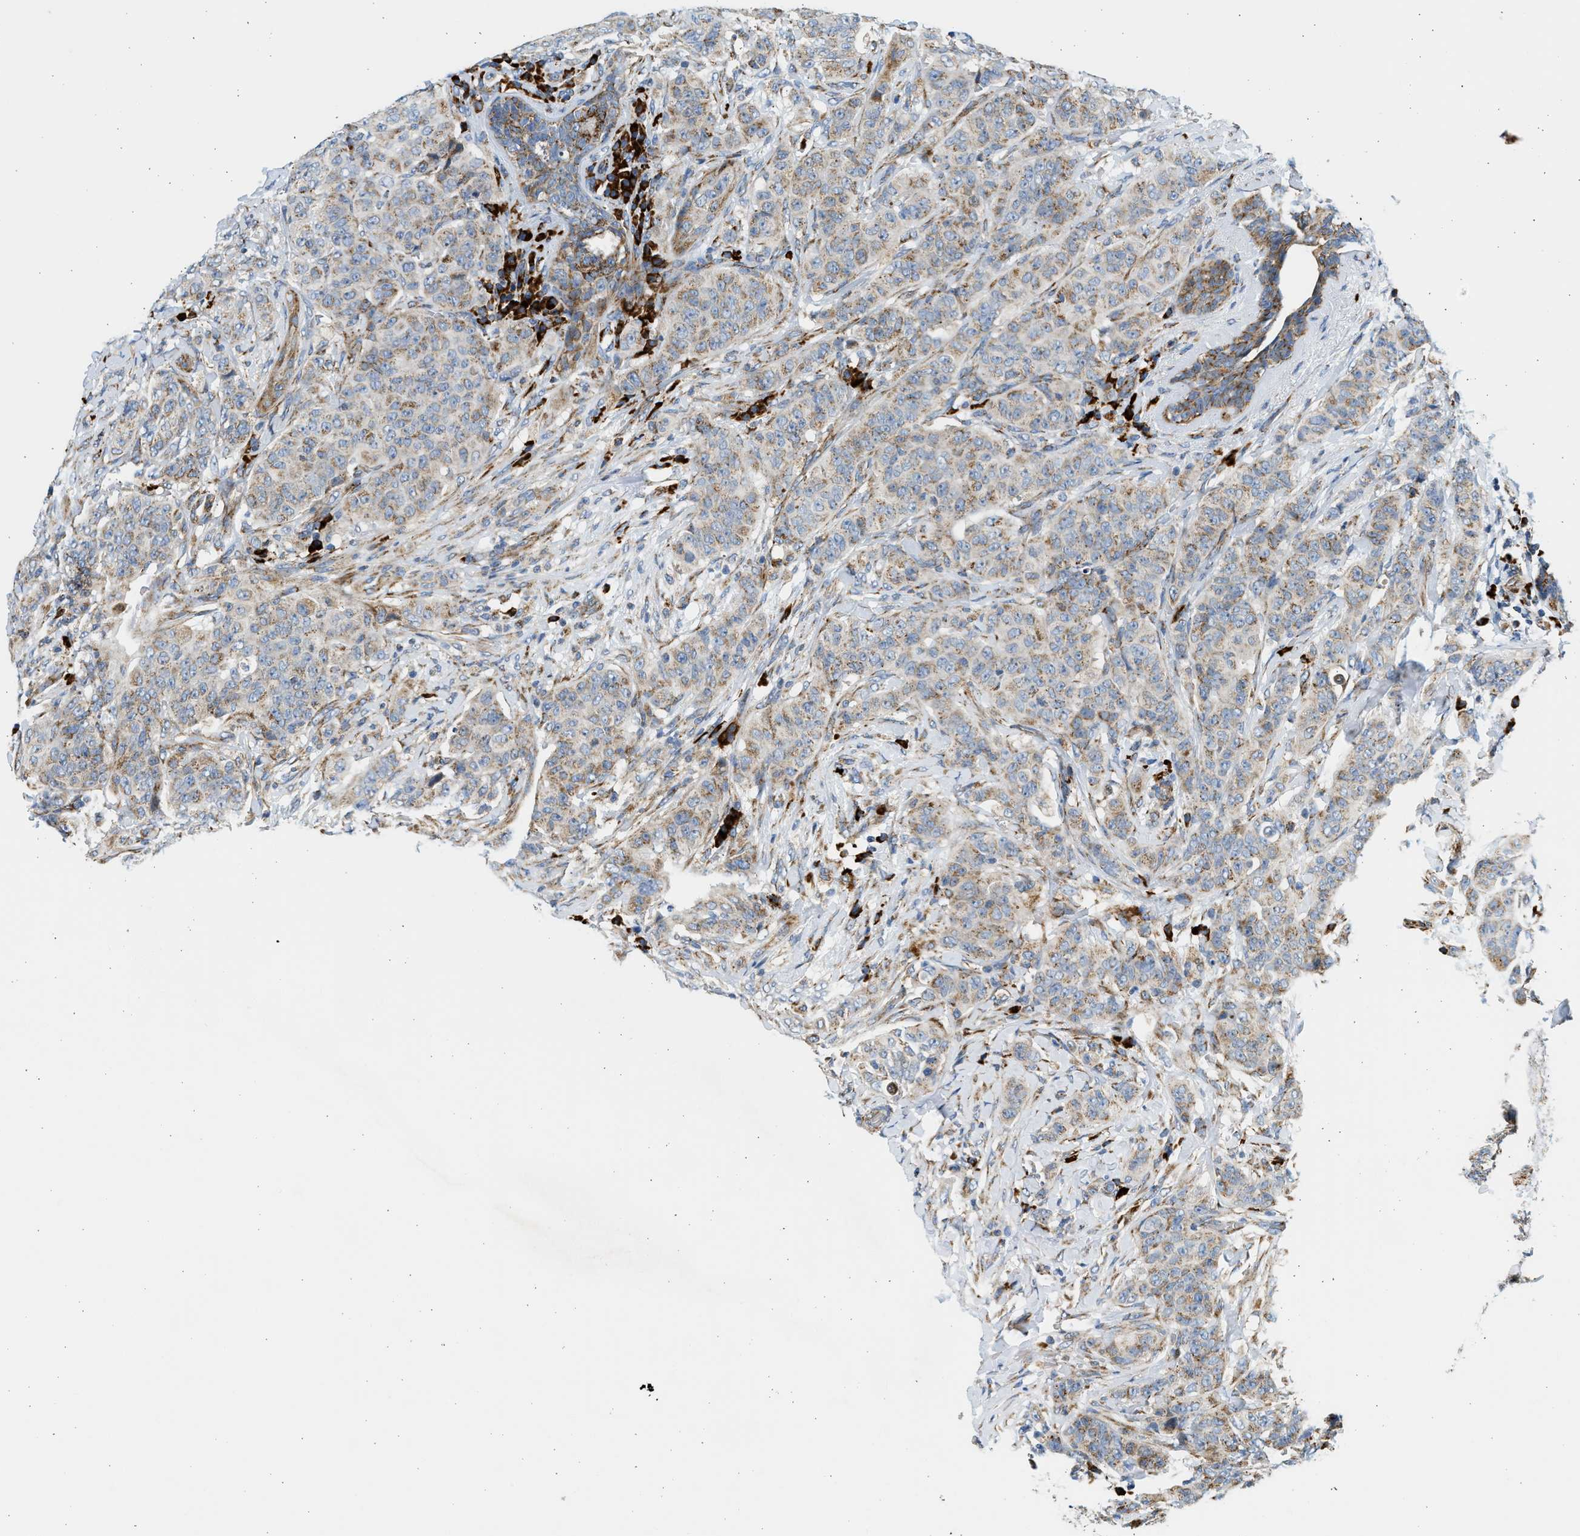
{"staining": {"intensity": "moderate", "quantity": "25%-75%", "location": "cytoplasmic/membranous"}, "tissue": "breast cancer", "cell_type": "Tumor cells", "image_type": "cancer", "snomed": [{"axis": "morphology", "description": "Normal tissue, NOS"}, {"axis": "morphology", "description": "Duct carcinoma"}, {"axis": "topography", "description": "Breast"}], "caption": "High-magnification brightfield microscopy of intraductal carcinoma (breast) stained with DAB (3,3'-diaminobenzidine) (brown) and counterstained with hematoxylin (blue). tumor cells exhibit moderate cytoplasmic/membranous staining is seen in approximately25%-75% of cells.", "gene": "KCNMB3", "patient": {"sex": "female", "age": 40}}